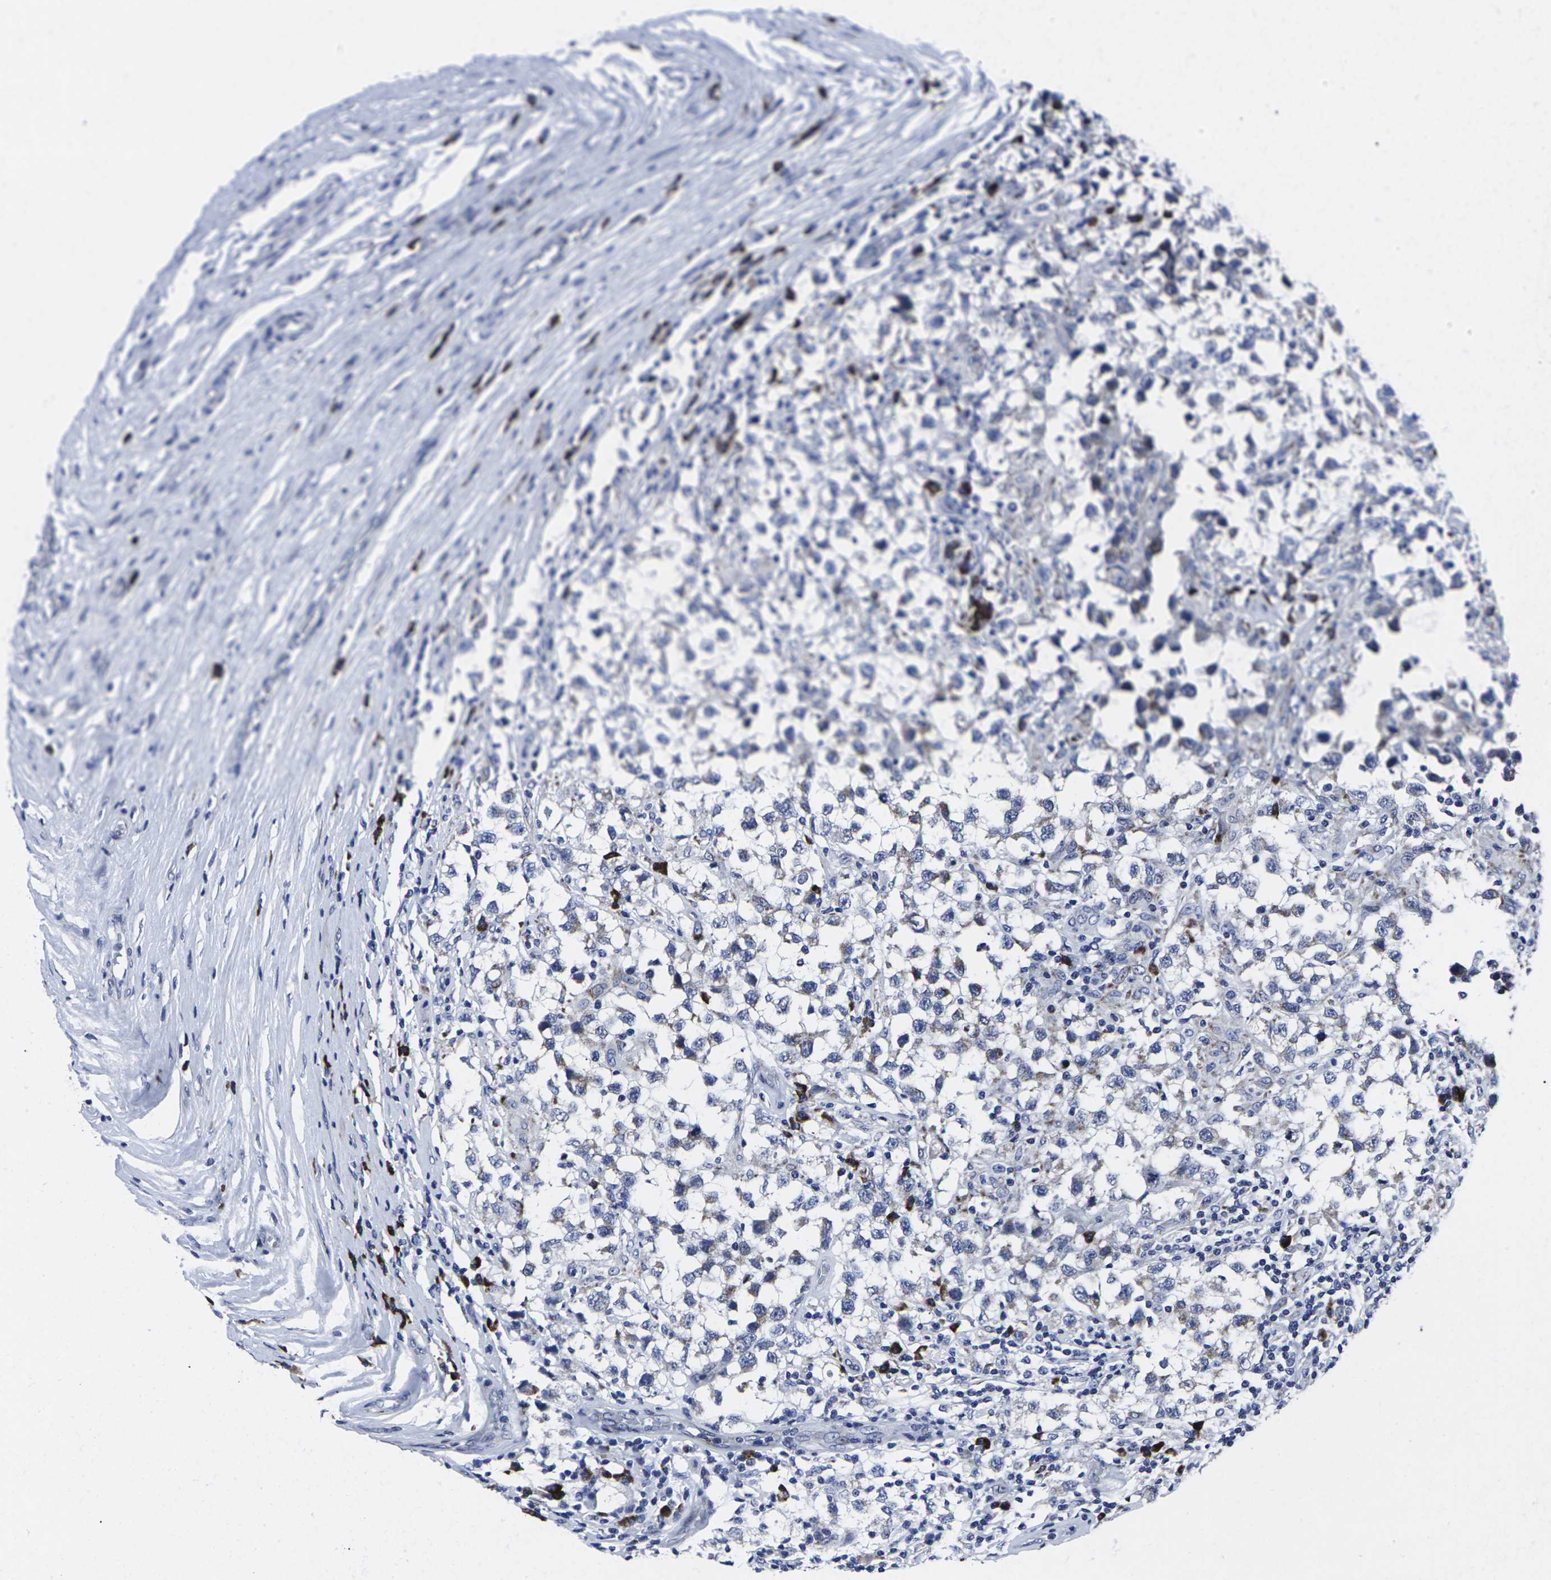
{"staining": {"intensity": "weak", "quantity": "25%-75%", "location": "cytoplasmic/membranous"}, "tissue": "testis cancer", "cell_type": "Tumor cells", "image_type": "cancer", "snomed": [{"axis": "morphology", "description": "Carcinoma, Embryonal, NOS"}, {"axis": "topography", "description": "Testis"}], "caption": "A brown stain highlights weak cytoplasmic/membranous positivity of a protein in human testis cancer tumor cells. Nuclei are stained in blue.", "gene": "RPN1", "patient": {"sex": "male", "age": 21}}